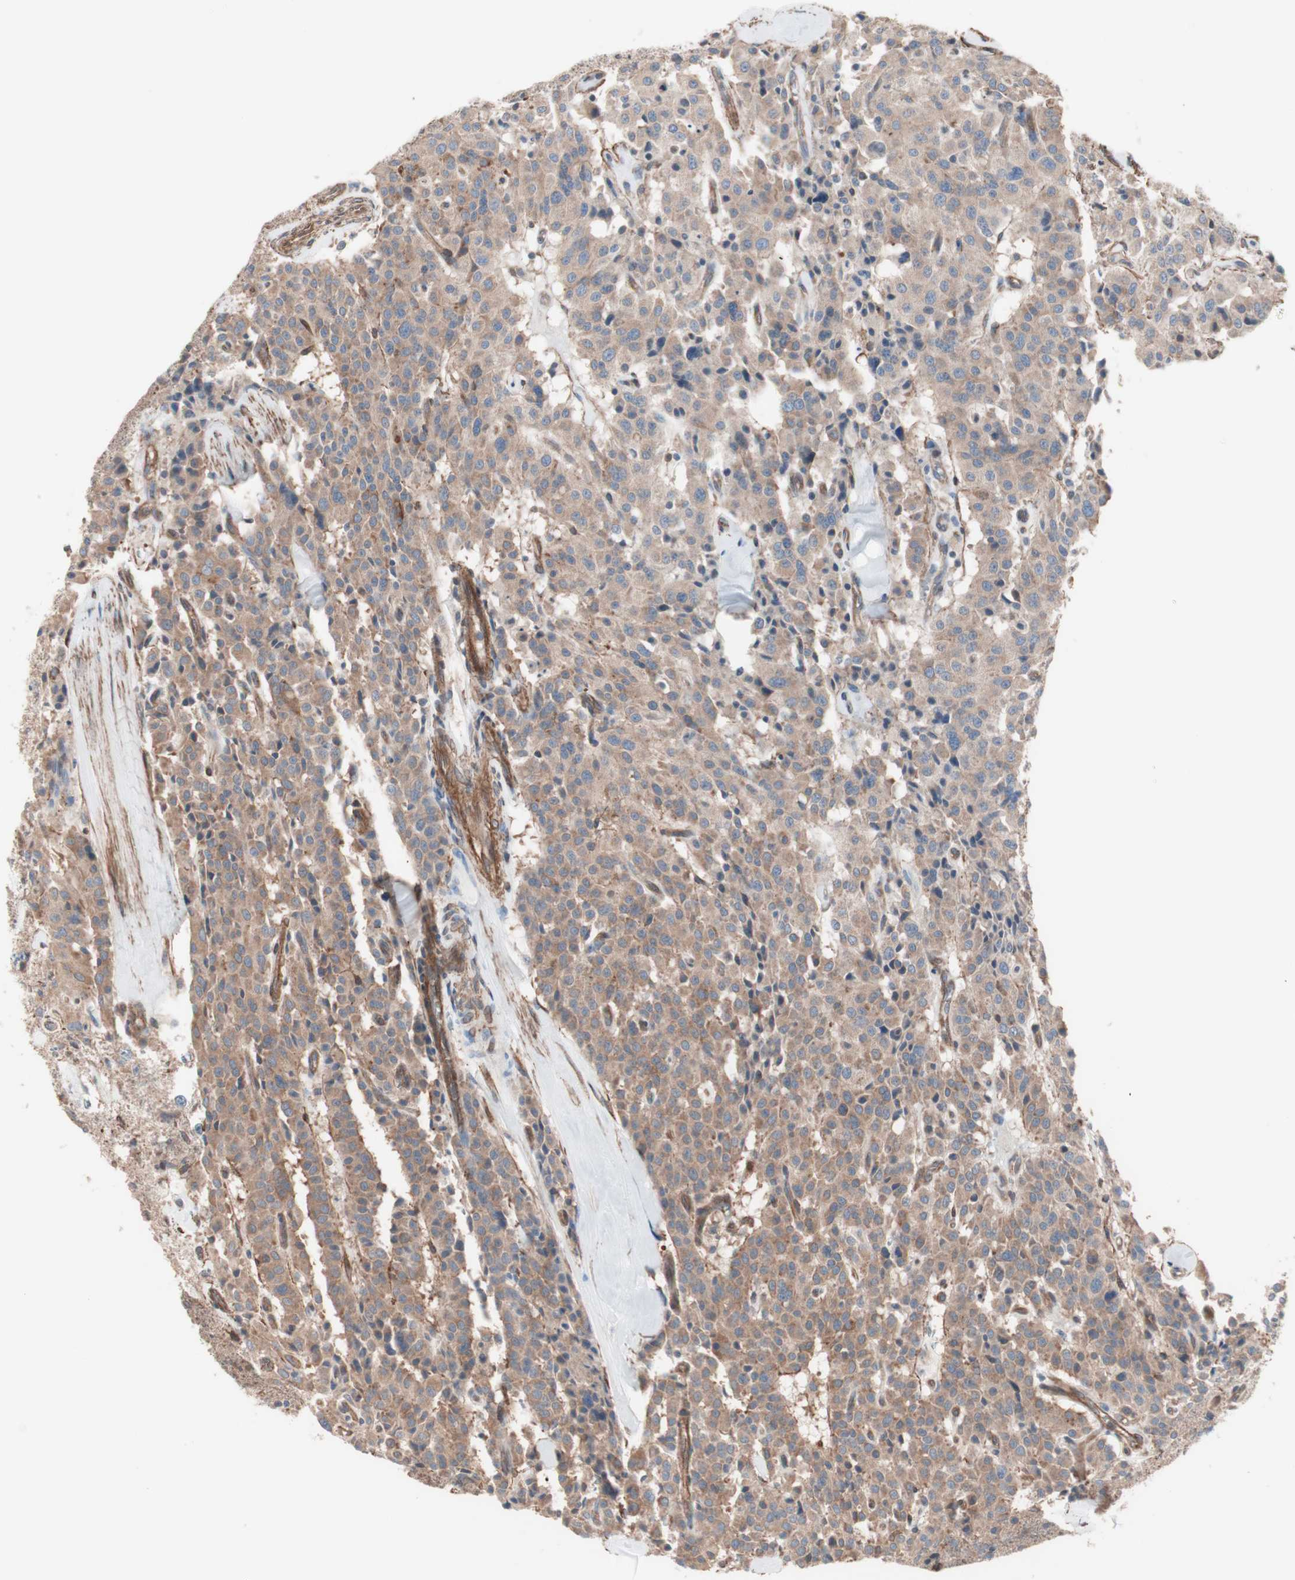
{"staining": {"intensity": "moderate", "quantity": ">75%", "location": "cytoplasmic/membranous"}, "tissue": "carcinoid", "cell_type": "Tumor cells", "image_type": "cancer", "snomed": [{"axis": "morphology", "description": "Carcinoid, malignant, NOS"}, {"axis": "topography", "description": "Lung"}], "caption": "Protein analysis of carcinoid tissue shows moderate cytoplasmic/membranous expression in approximately >75% of tumor cells. (DAB IHC with brightfield microscopy, high magnification).", "gene": "ALG5", "patient": {"sex": "male", "age": 30}}